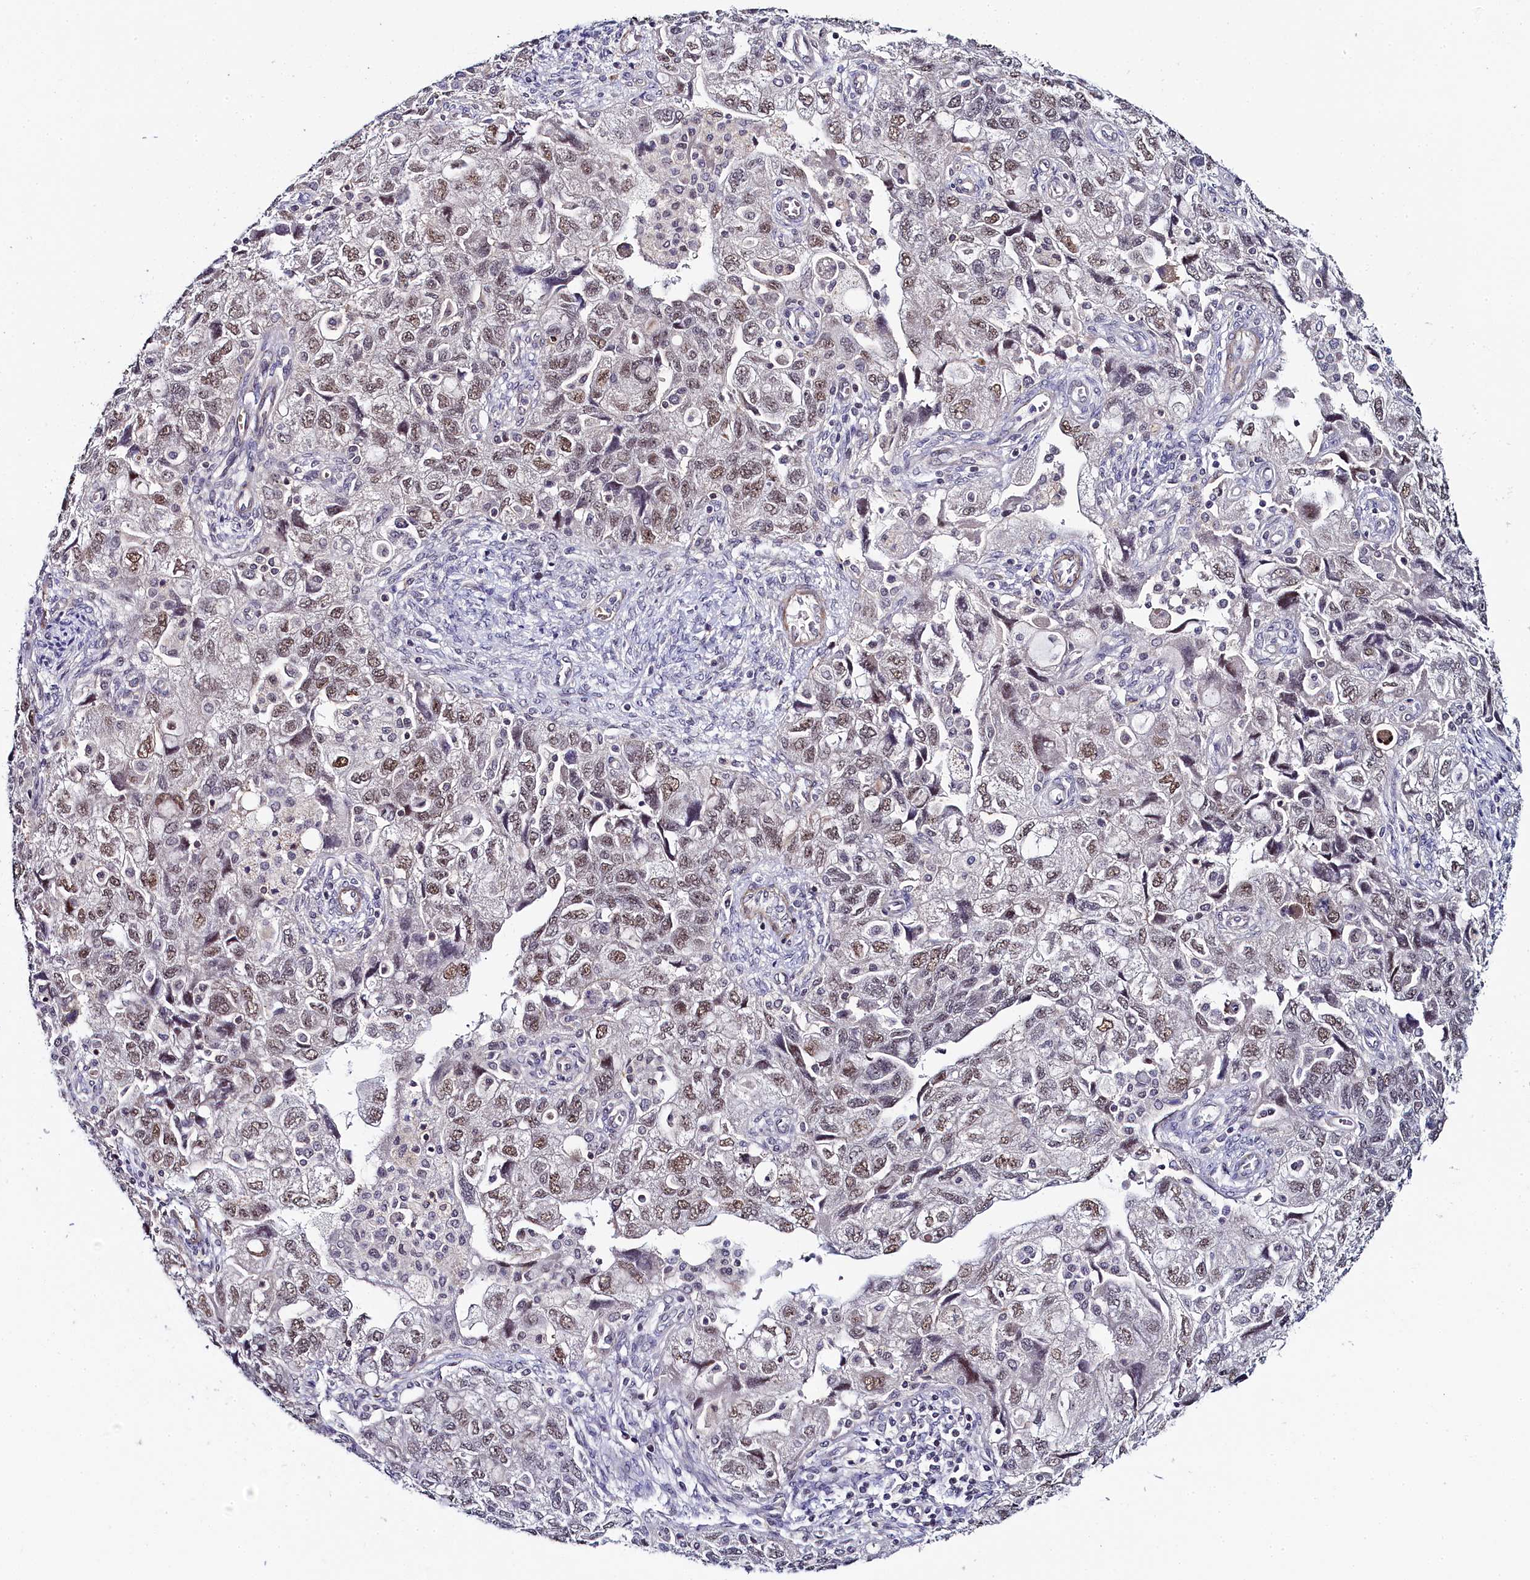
{"staining": {"intensity": "moderate", "quantity": ">75%", "location": "nuclear"}, "tissue": "ovarian cancer", "cell_type": "Tumor cells", "image_type": "cancer", "snomed": [{"axis": "morphology", "description": "Carcinoma, NOS"}, {"axis": "morphology", "description": "Cystadenocarcinoma, serous, NOS"}, {"axis": "topography", "description": "Ovary"}], "caption": "Protein staining shows moderate nuclear expression in approximately >75% of tumor cells in ovarian cancer.", "gene": "INTS14", "patient": {"sex": "female", "age": 69}}